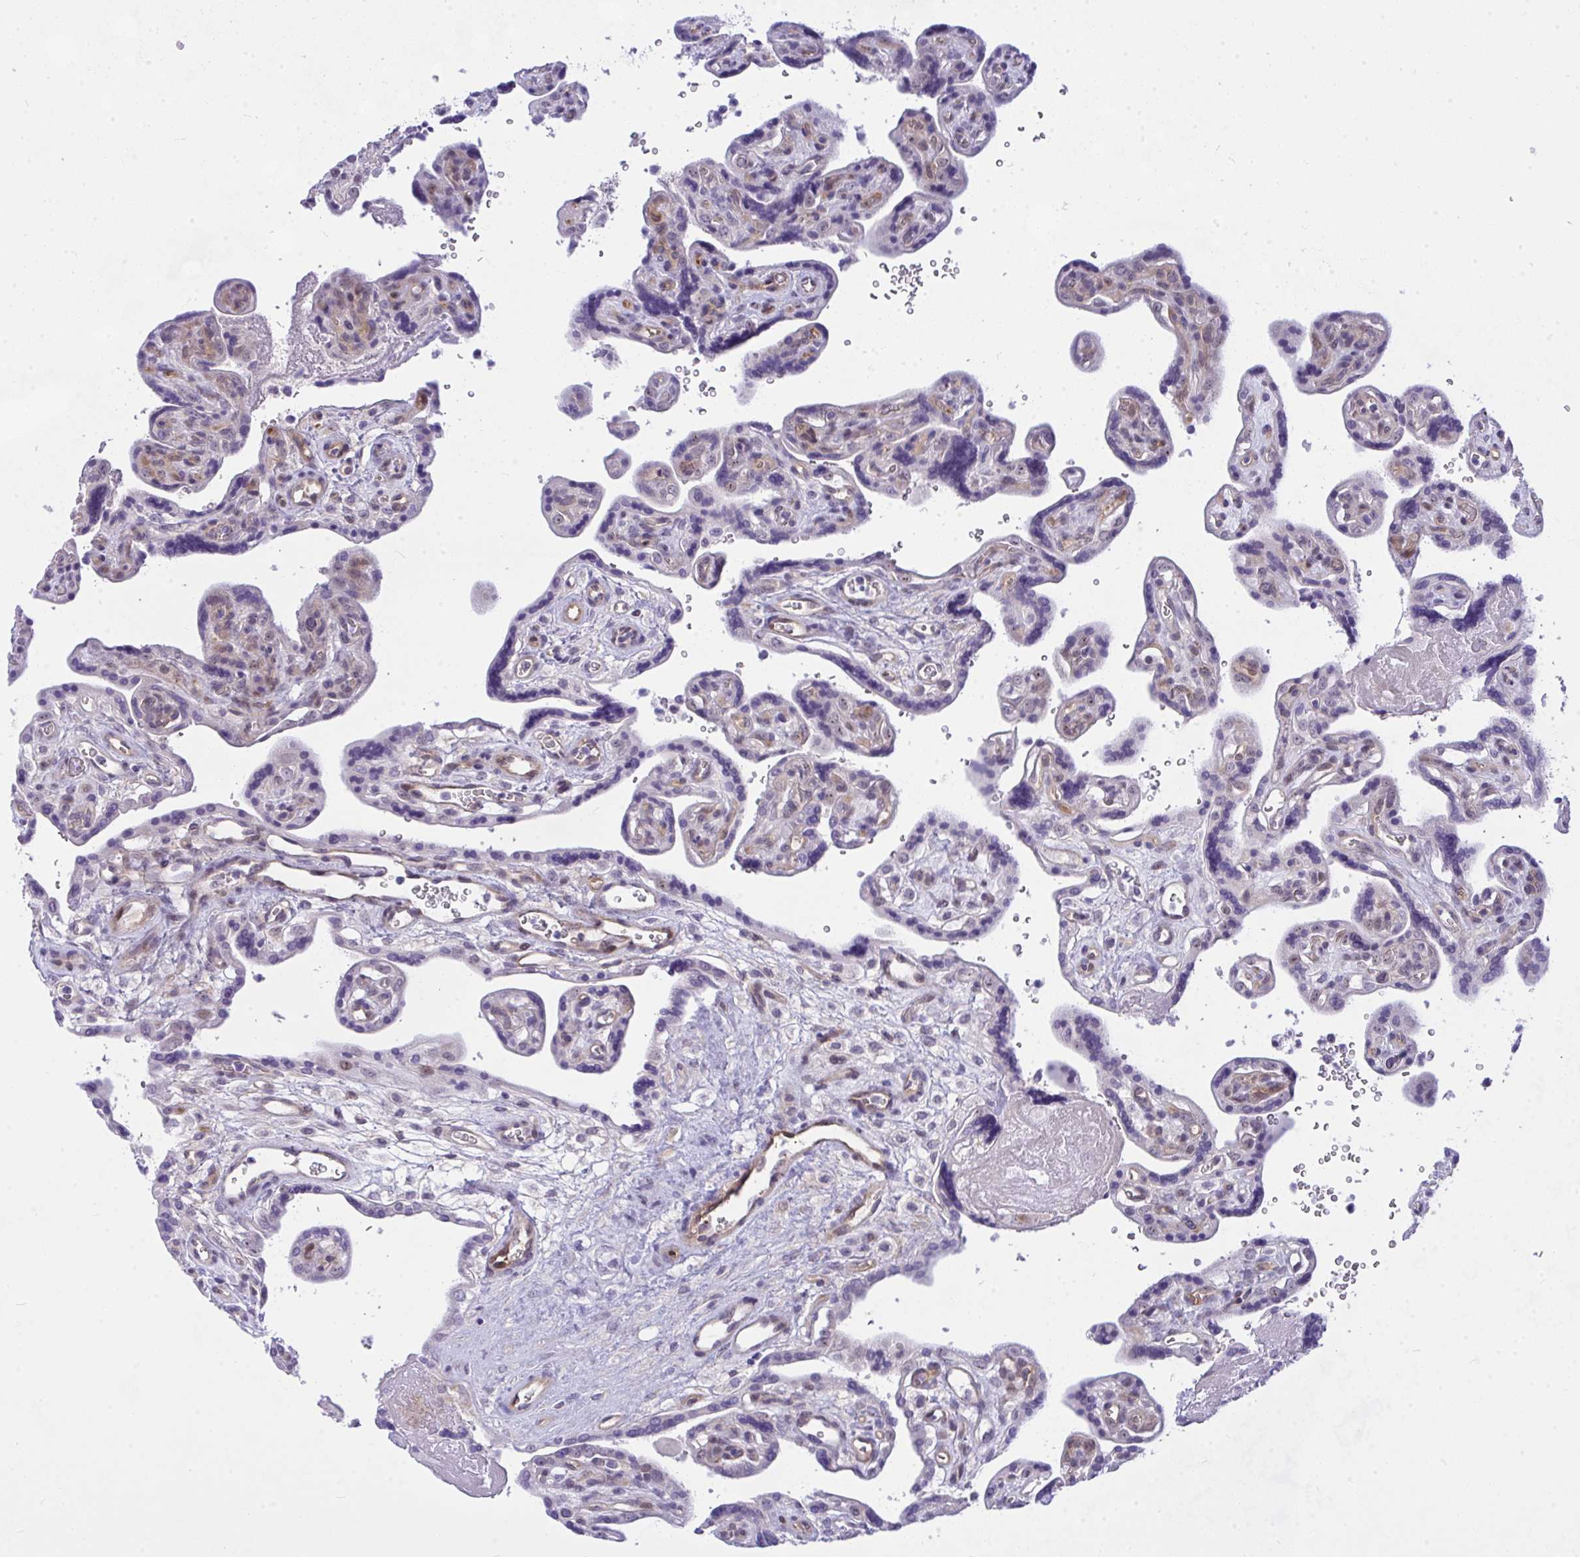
{"staining": {"intensity": "negative", "quantity": "none", "location": "none"}, "tissue": "placenta", "cell_type": "Trophoblastic cells", "image_type": "normal", "snomed": [{"axis": "morphology", "description": "Normal tissue, NOS"}, {"axis": "topography", "description": "Placenta"}], "caption": "The micrograph exhibits no staining of trophoblastic cells in benign placenta. (DAB (3,3'-diaminobenzidine) immunohistochemistry visualized using brightfield microscopy, high magnification).", "gene": "NFXL1", "patient": {"sex": "female", "age": 39}}